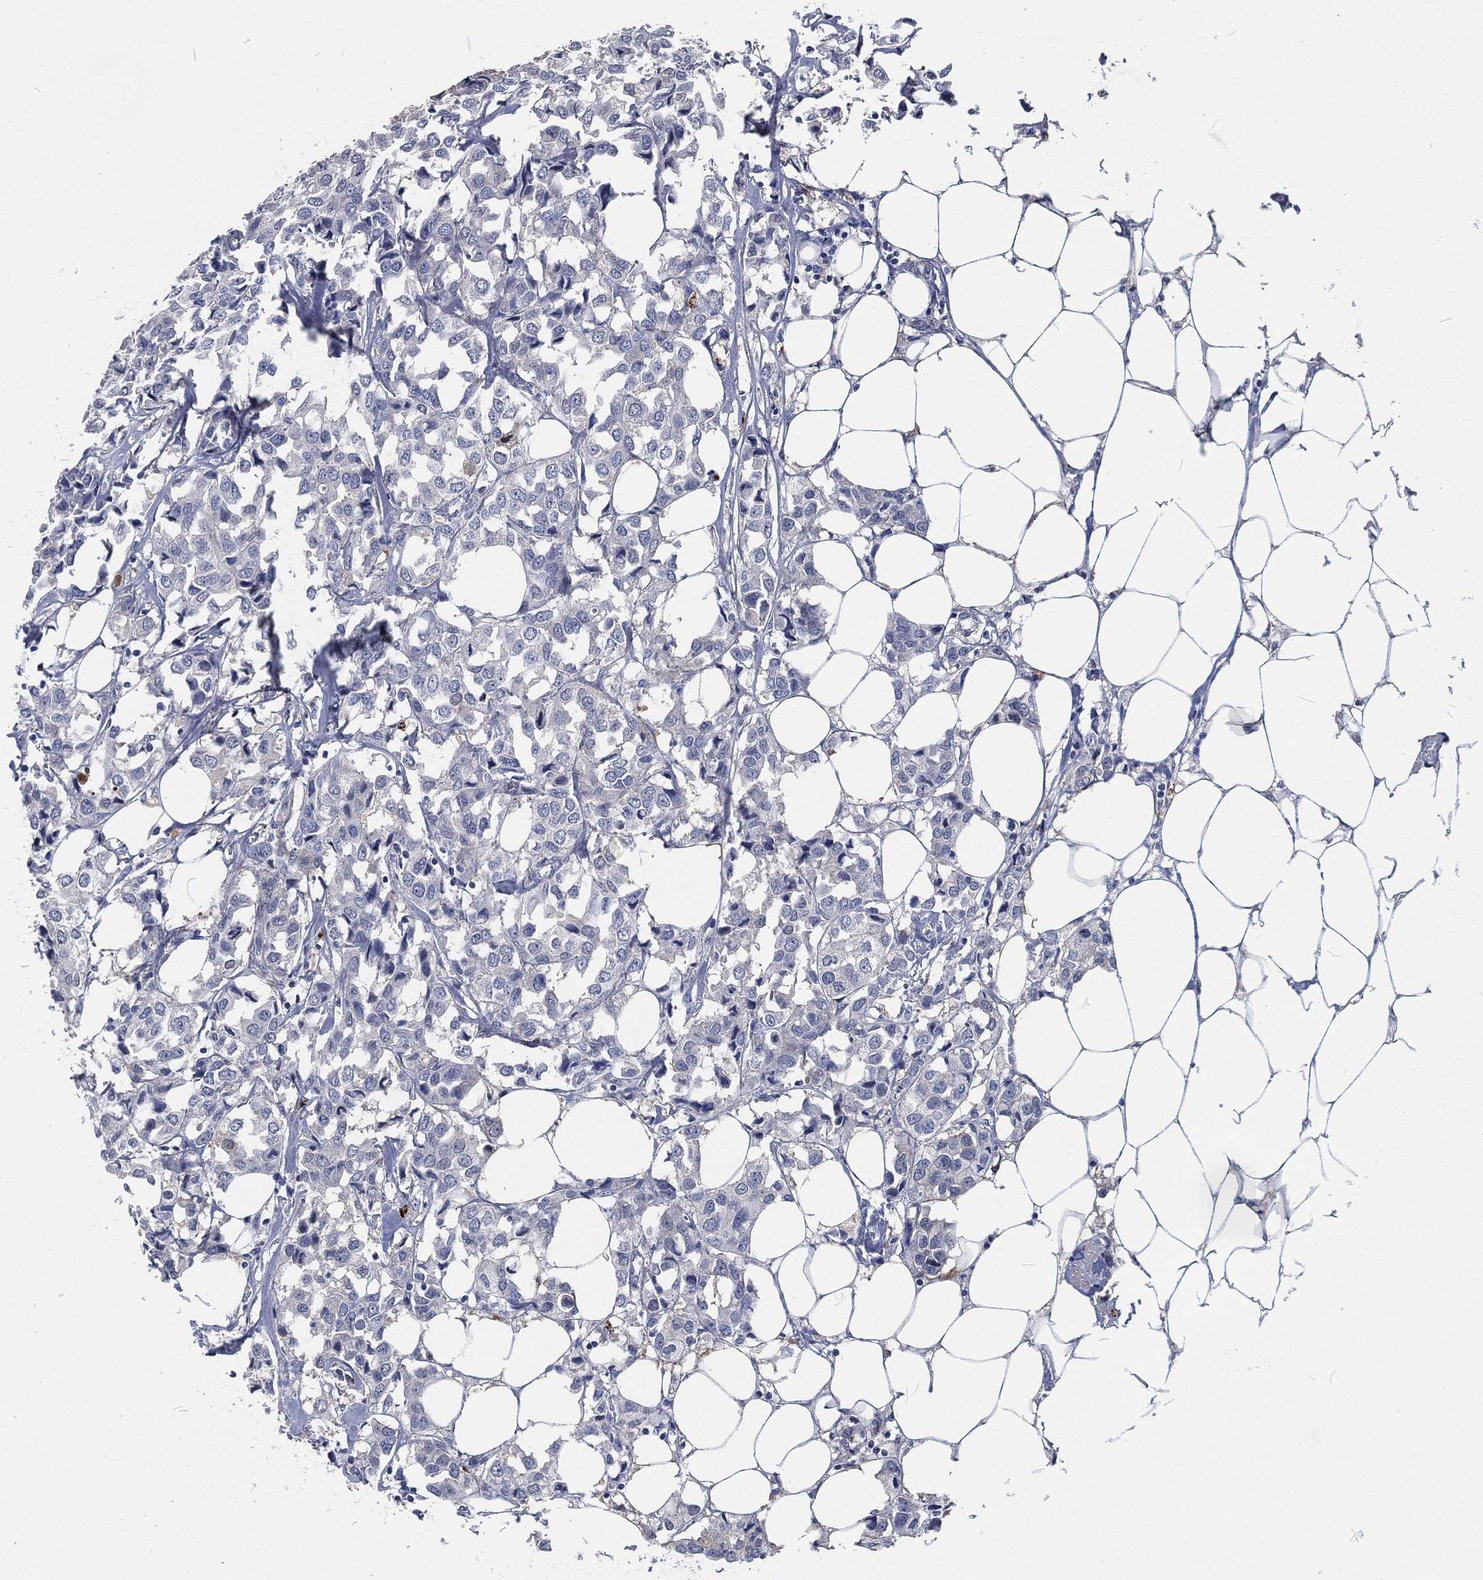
{"staining": {"intensity": "negative", "quantity": "none", "location": "none"}, "tissue": "breast cancer", "cell_type": "Tumor cells", "image_type": "cancer", "snomed": [{"axis": "morphology", "description": "Duct carcinoma"}, {"axis": "topography", "description": "Breast"}], "caption": "This is an immunohistochemistry photomicrograph of human breast invasive ductal carcinoma. There is no staining in tumor cells.", "gene": "MPO", "patient": {"sex": "female", "age": 80}}